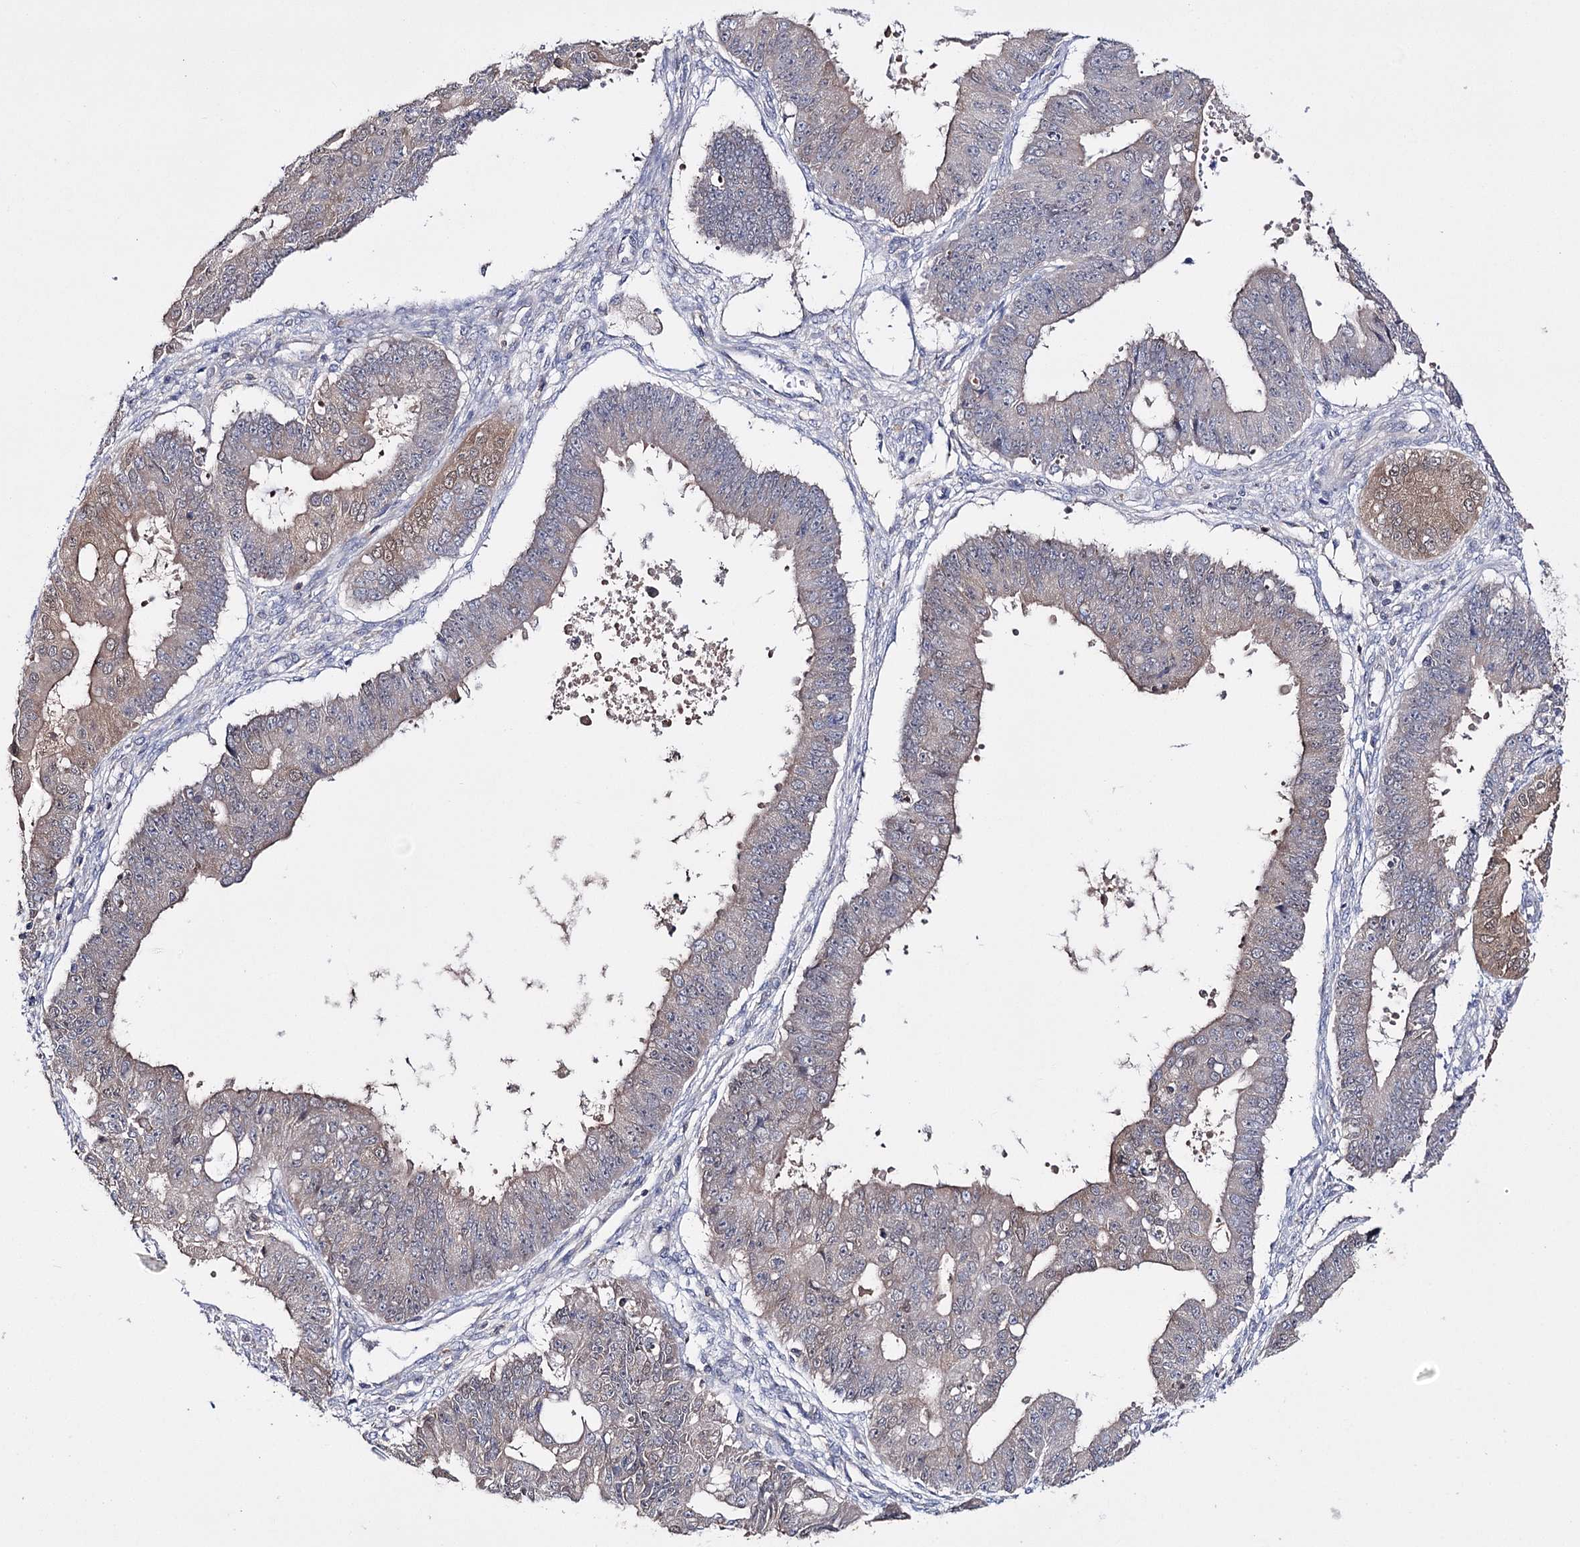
{"staining": {"intensity": "weak", "quantity": "<25%", "location": "cytoplasmic/membranous,nuclear"}, "tissue": "ovarian cancer", "cell_type": "Tumor cells", "image_type": "cancer", "snomed": [{"axis": "morphology", "description": "Carcinoma, endometroid"}, {"axis": "topography", "description": "Appendix"}, {"axis": "topography", "description": "Ovary"}], "caption": "There is no significant staining in tumor cells of ovarian cancer. Nuclei are stained in blue.", "gene": "PTER", "patient": {"sex": "female", "age": 42}}